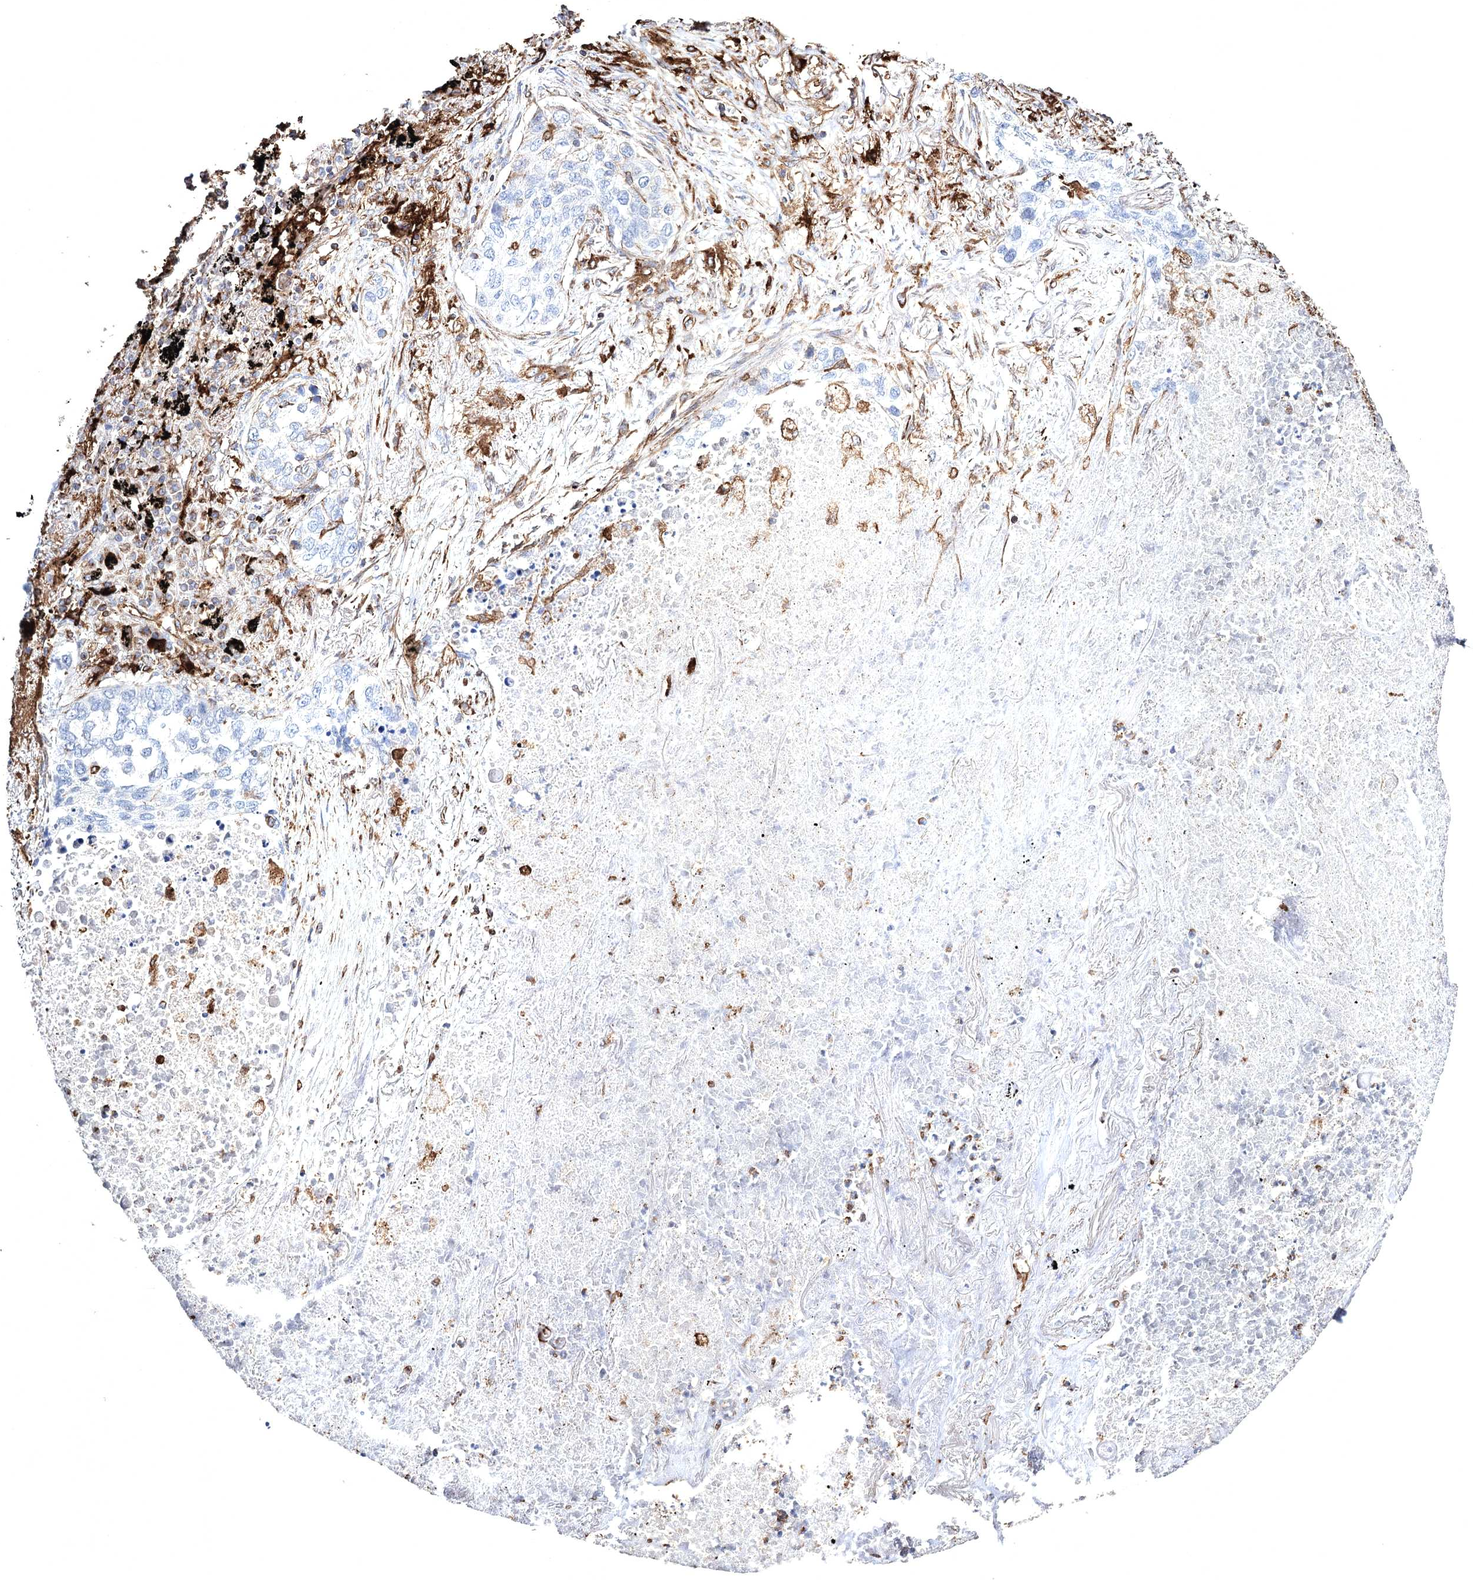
{"staining": {"intensity": "negative", "quantity": "none", "location": "none"}, "tissue": "lung cancer", "cell_type": "Tumor cells", "image_type": "cancer", "snomed": [{"axis": "morphology", "description": "Squamous cell carcinoma, NOS"}, {"axis": "topography", "description": "Lung"}], "caption": "The photomicrograph exhibits no significant expression in tumor cells of squamous cell carcinoma (lung). (DAB (3,3'-diaminobenzidine) immunohistochemistry with hematoxylin counter stain).", "gene": "CLEC4M", "patient": {"sex": "female", "age": 63}}